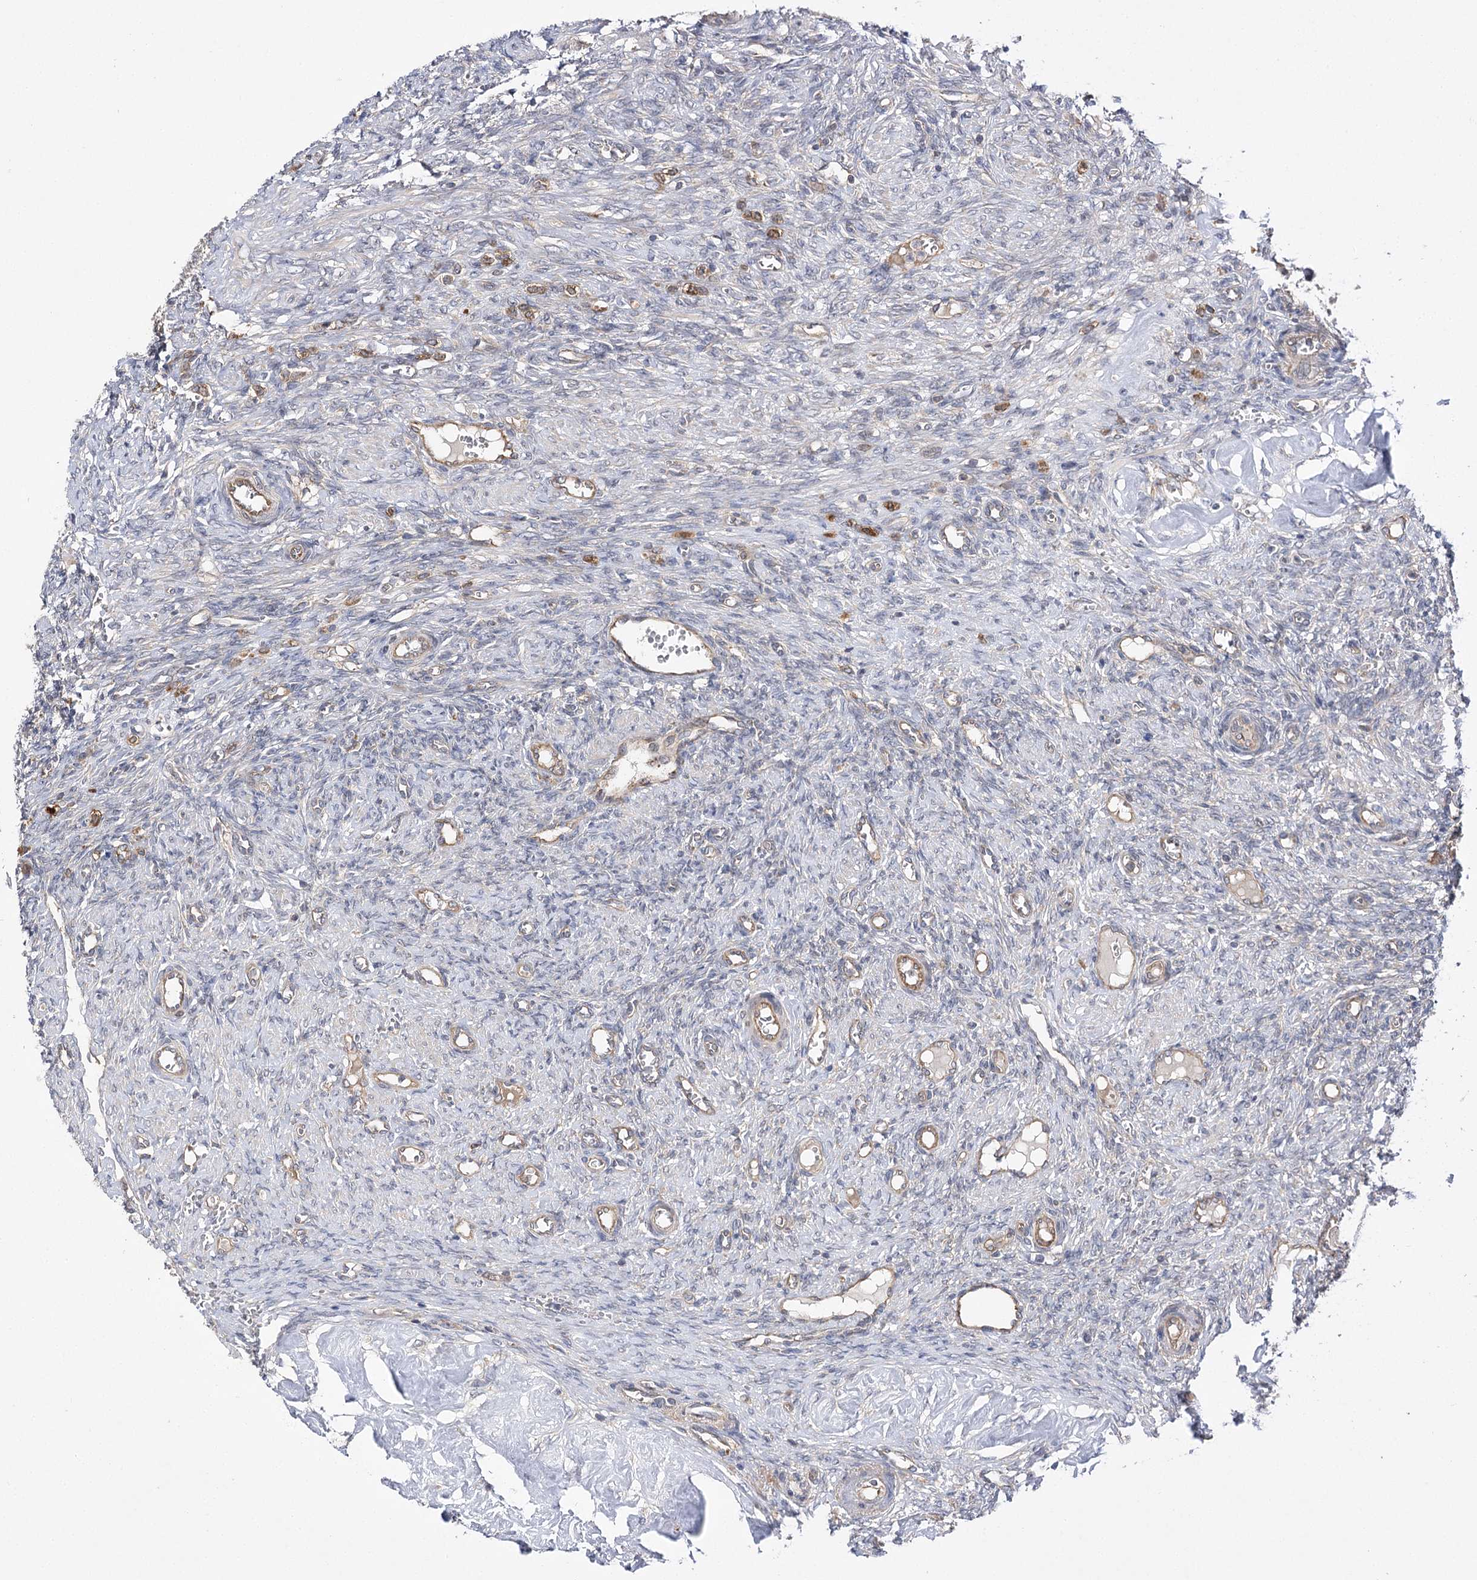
{"staining": {"intensity": "strong", "quantity": ">75%", "location": "cytoplasmic/membranous"}, "tissue": "ovary", "cell_type": "Follicle cells", "image_type": "normal", "snomed": [{"axis": "morphology", "description": "Normal tissue, NOS"}, {"axis": "topography", "description": "Ovary"}], "caption": "IHC (DAB) staining of unremarkable human ovary exhibits strong cytoplasmic/membranous protein staining in about >75% of follicle cells.", "gene": "BCR", "patient": {"sex": "female", "age": 41}}